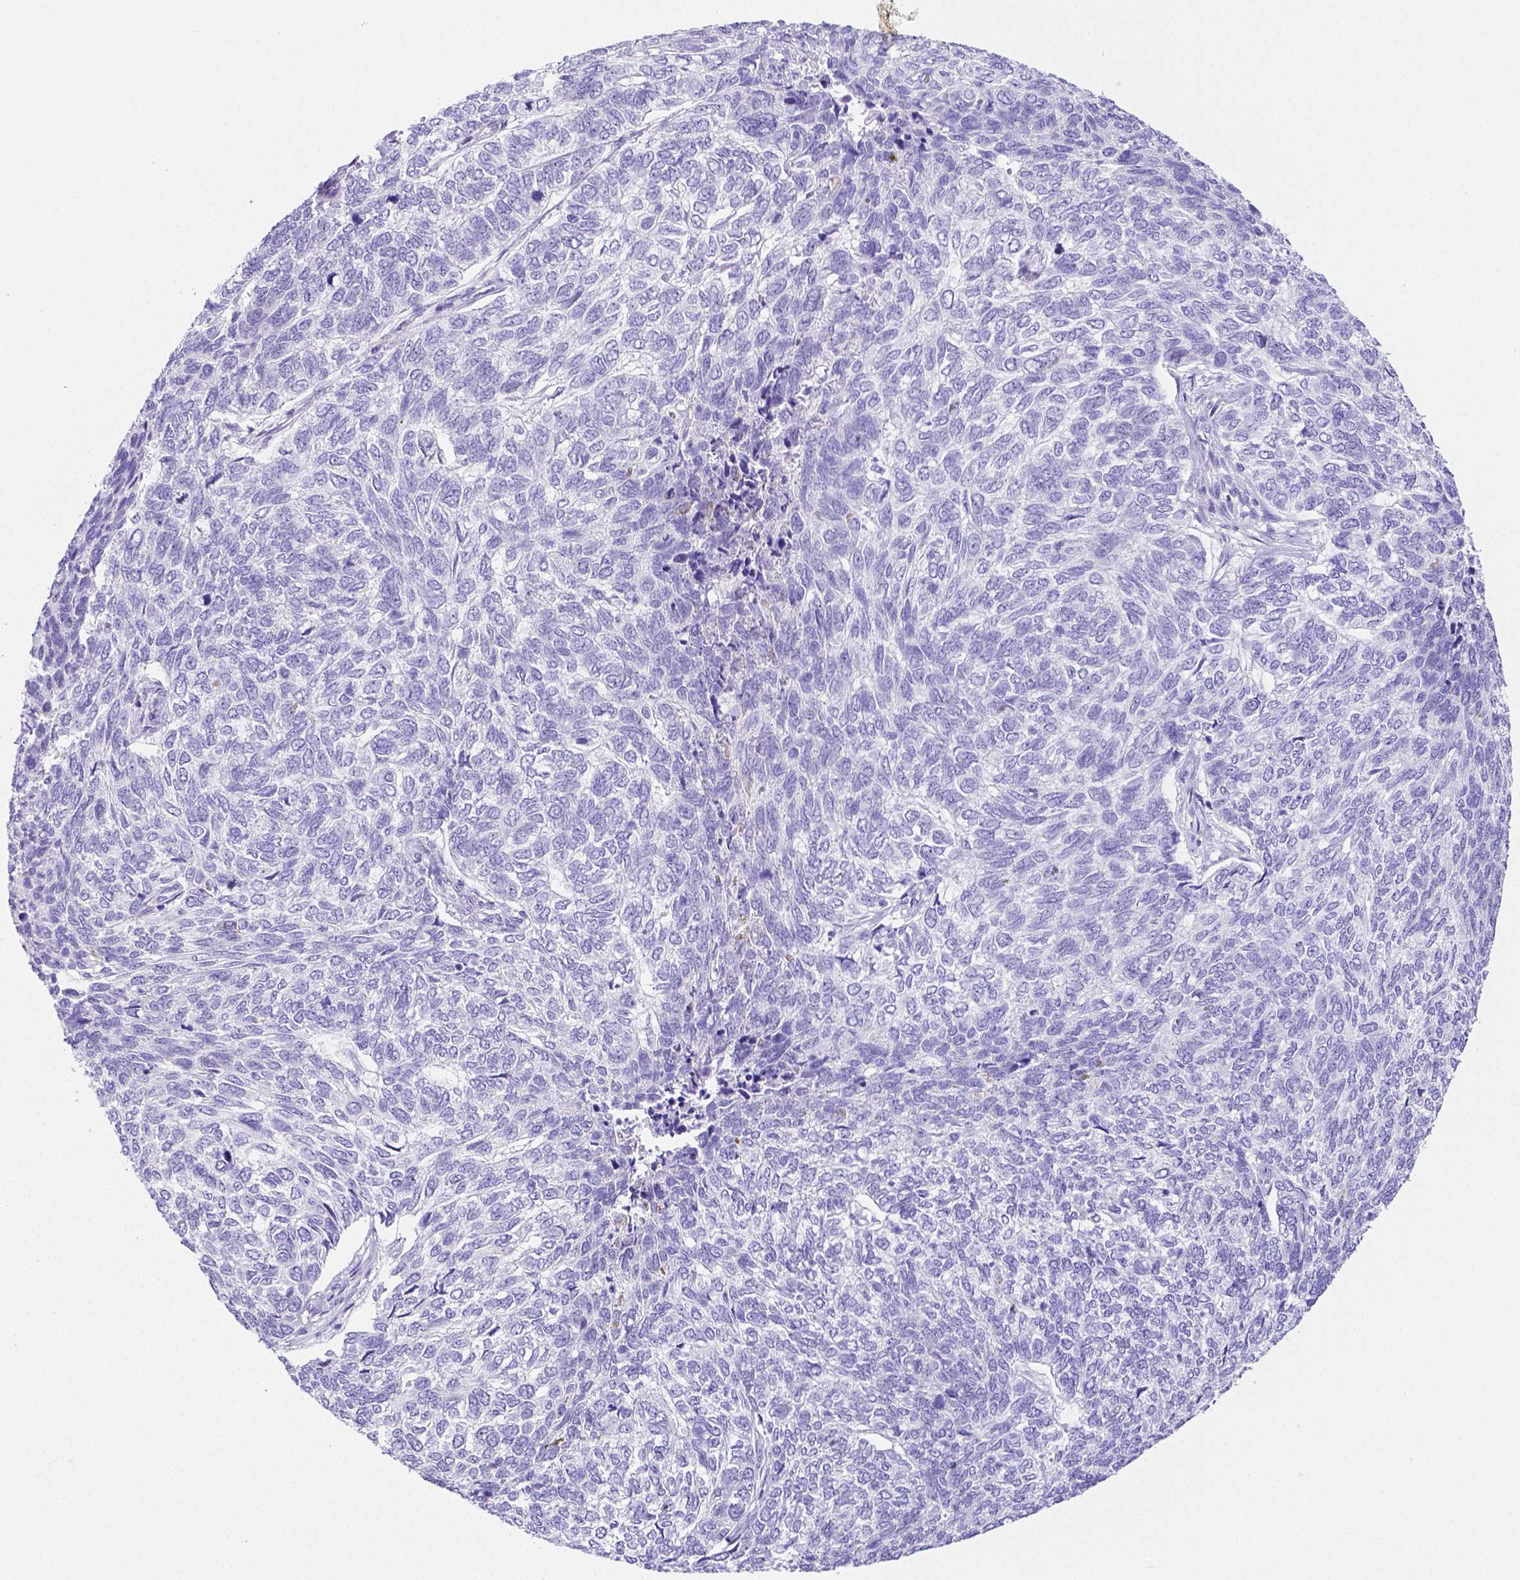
{"staining": {"intensity": "negative", "quantity": "none", "location": "none"}, "tissue": "skin cancer", "cell_type": "Tumor cells", "image_type": "cancer", "snomed": [{"axis": "morphology", "description": "Basal cell carcinoma"}, {"axis": "topography", "description": "Skin"}], "caption": "A photomicrograph of human skin cancer is negative for staining in tumor cells.", "gene": "ARHGAP36", "patient": {"sex": "female", "age": 65}}